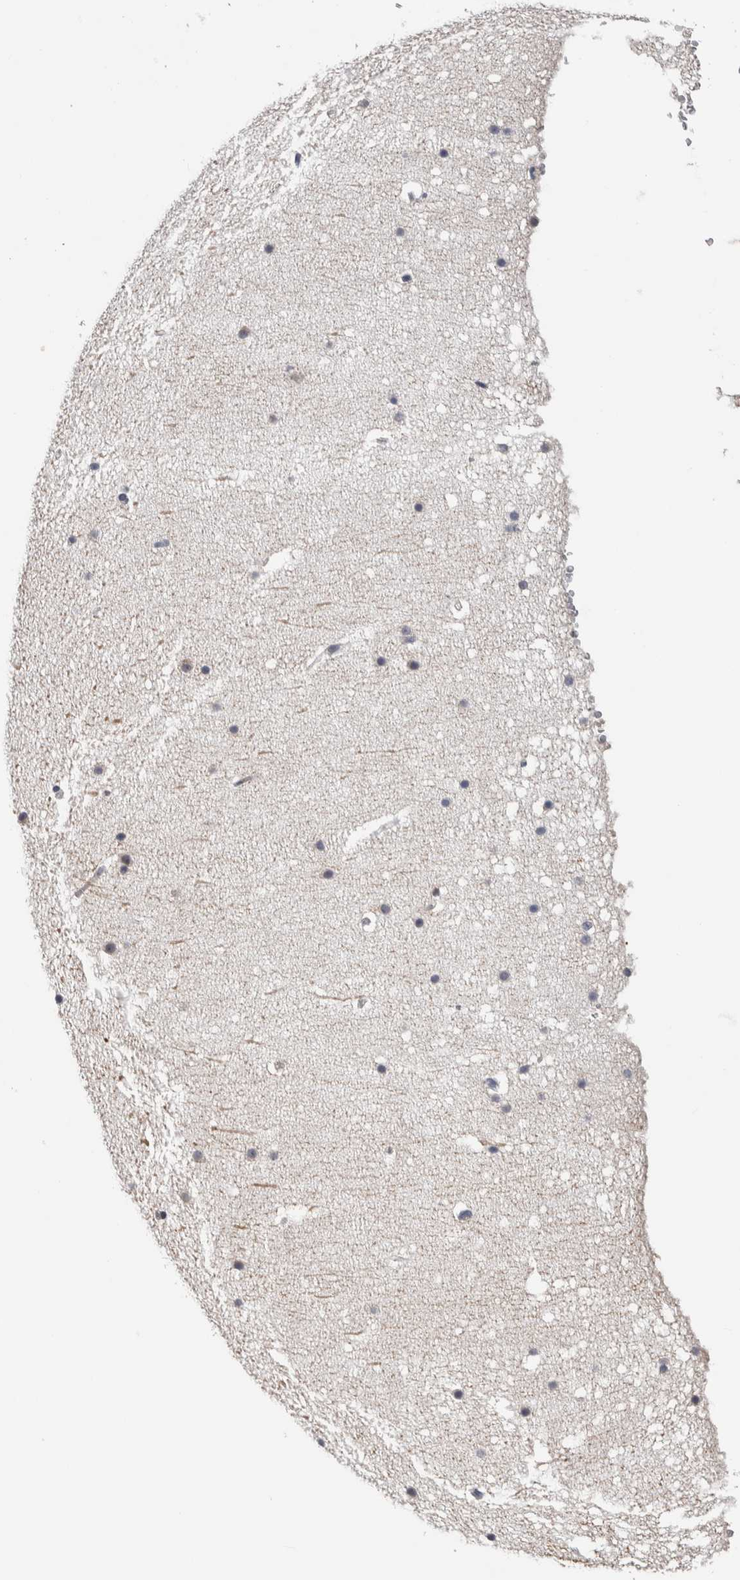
{"staining": {"intensity": "negative", "quantity": "none", "location": "none"}, "tissue": "cerebellum", "cell_type": "Cells in granular layer", "image_type": "normal", "snomed": [{"axis": "morphology", "description": "Normal tissue, NOS"}, {"axis": "topography", "description": "Cerebellum"}], "caption": "Immunohistochemistry (IHC) histopathology image of normal cerebellum stained for a protein (brown), which displays no expression in cells in granular layer. (DAB (3,3'-diaminobenzidine) immunohistochemistry (IHC) visualized using brightfield microscopy, high magnification).", "gene": "PRRG4", "patient": {"sex": "male", "age": 57}}